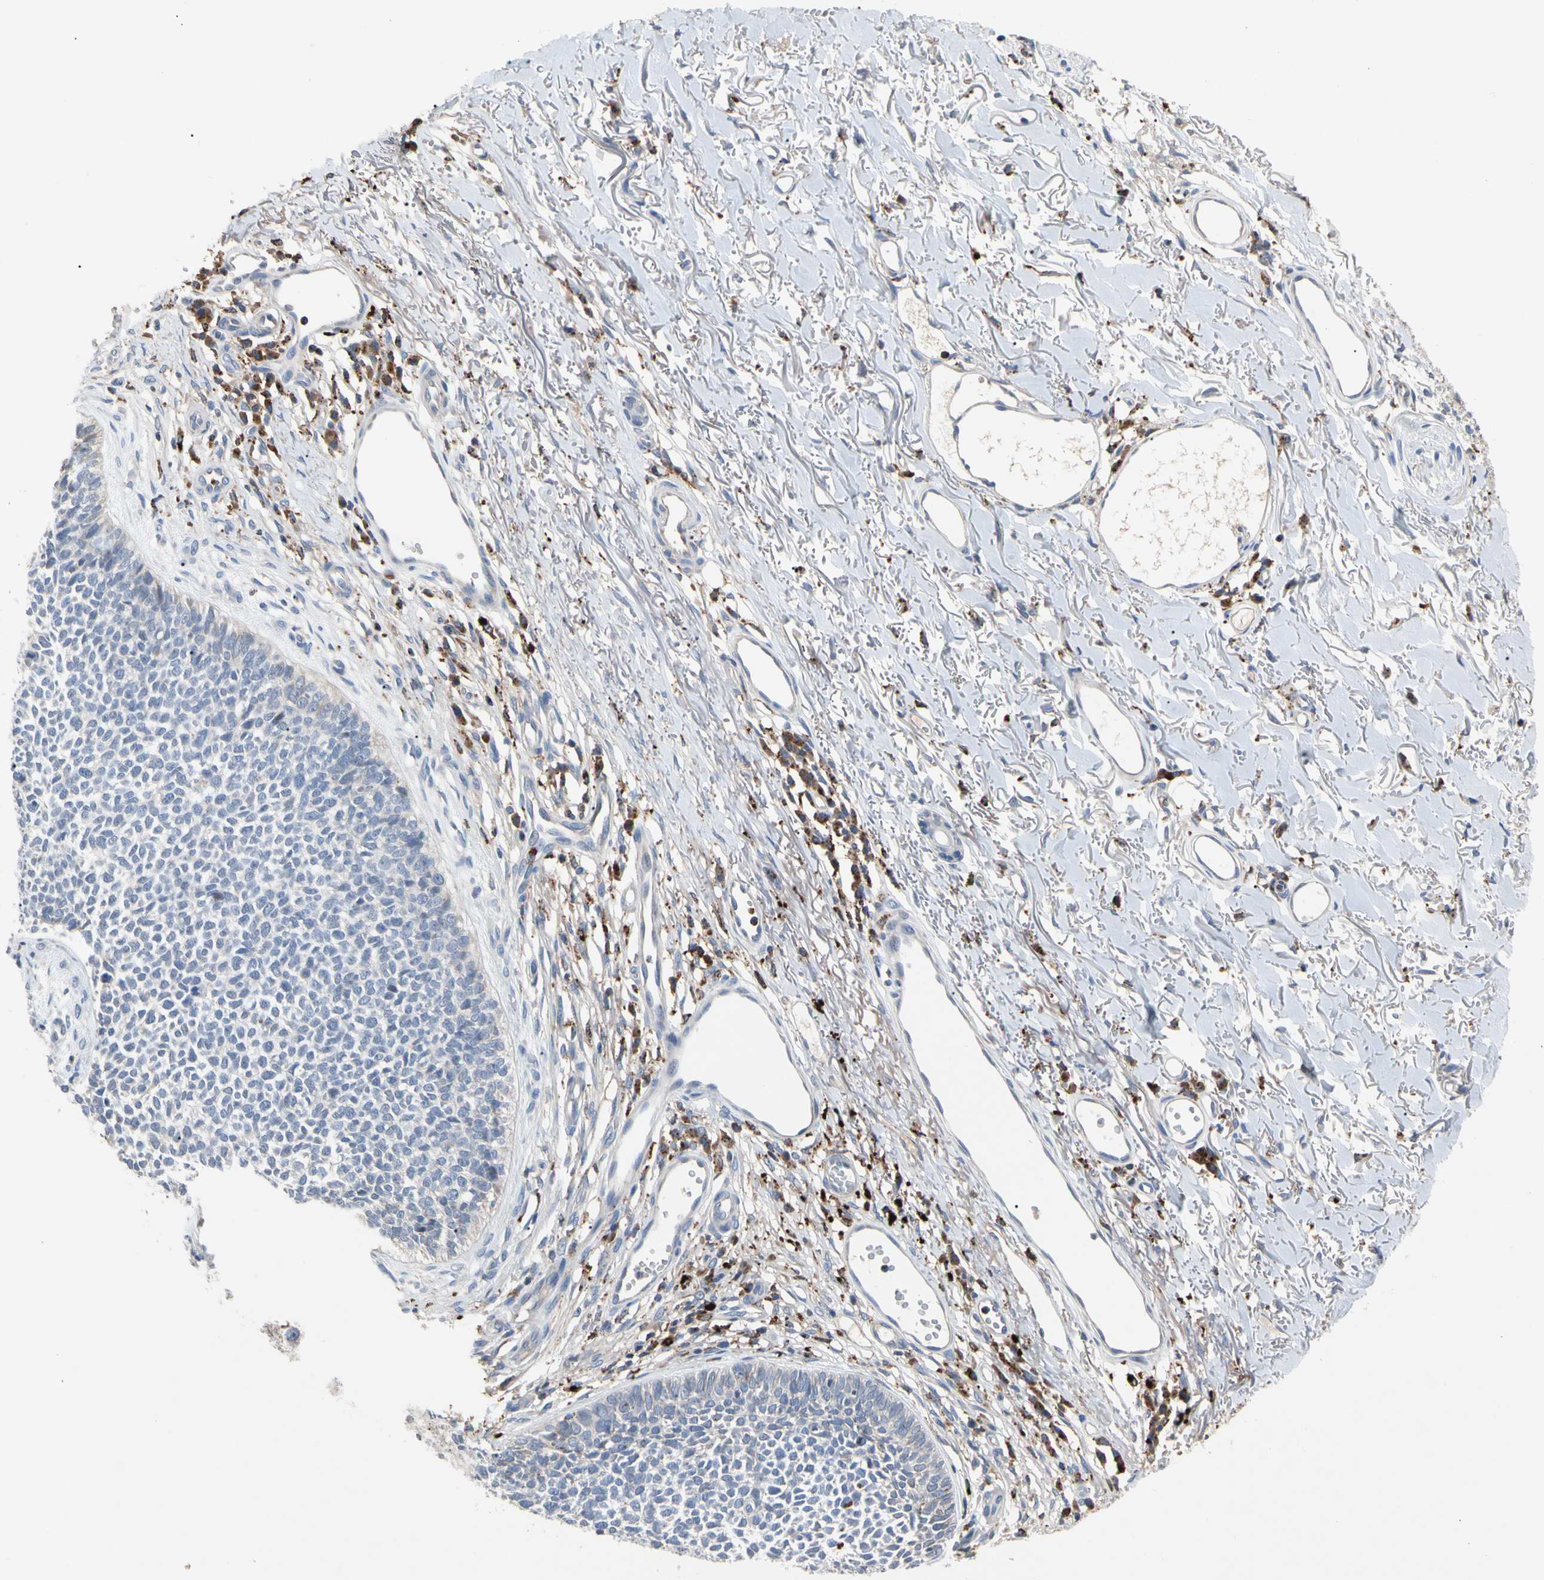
{"staining": {"intensity": "negative", "quantity": "none", "location": "none"}, "tissue": "skin cancer", "cell_type": "Tumor cells", "image_type": "cancer", "snomed": [{"axis": "morphology", "description": "Basal cell carcinoma"}, {"axis": "topography", "description": "Skin"}], "caption": "The photomicrograph demonstrates no significant positivity in tumor cells of basal cell carcinoma (skin).", "gene": "ADA2", "patient": {"sex": "female", "age": 84}}